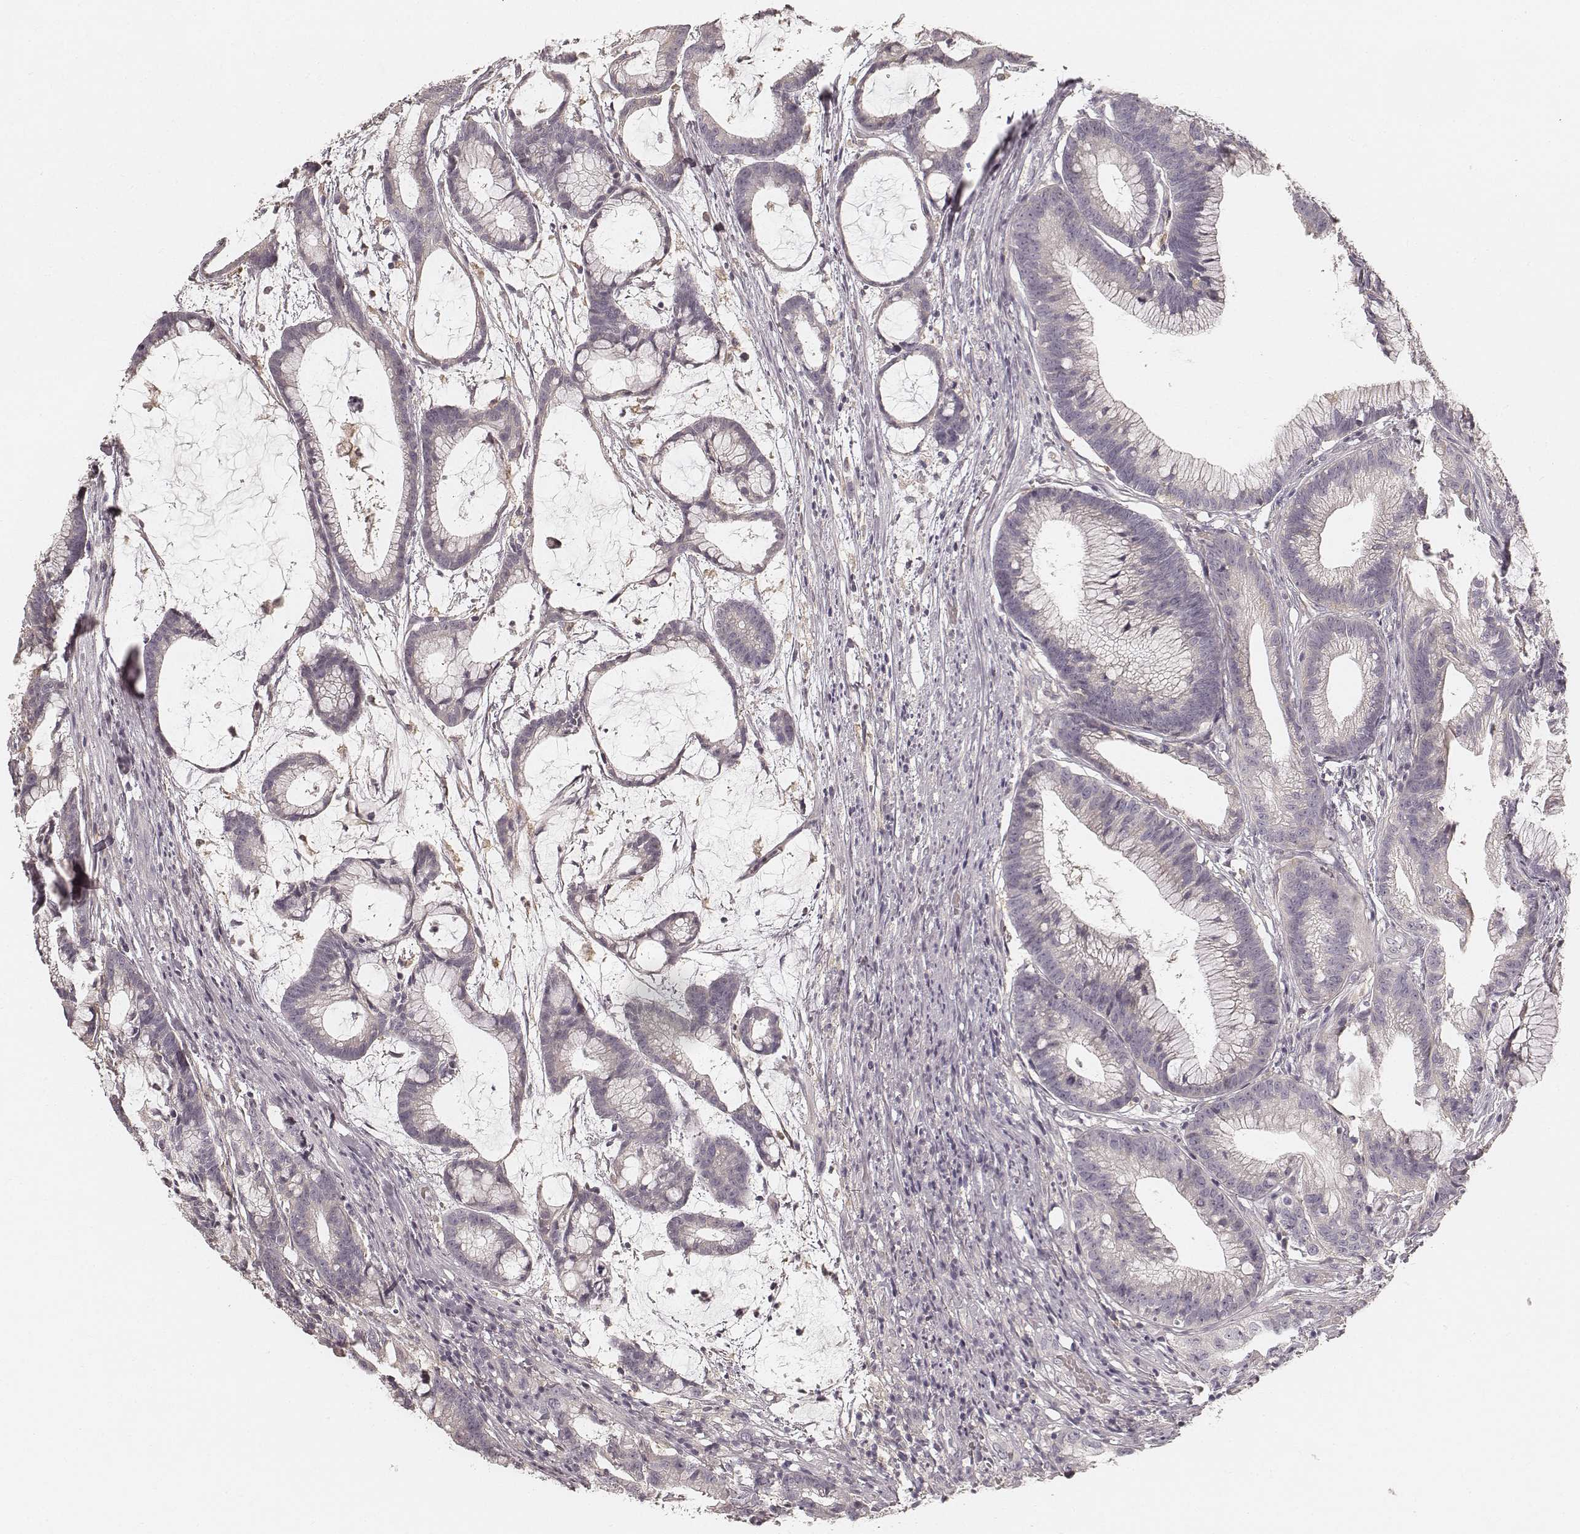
{"staining": {"intensity": "negative", "quantity": "none", "location": "none"}, "tissue": "colorectal cancer", "cell_type": "Tumor cells", "image_type": "cancer", "snomed": [{"axis": "morphology", "description": "Adenocarcinoma, NOS"}, {"axis": "topography", "description": "Colon"}], "caption": "Immunohistochemistry photomicrograph of neoplastic tissue: human colorectal cancer stained with DAB displays no significant protein positivity in tumor cells.", "gene": "FMNL2", "patient": {"sex": "female", "age": 78}}